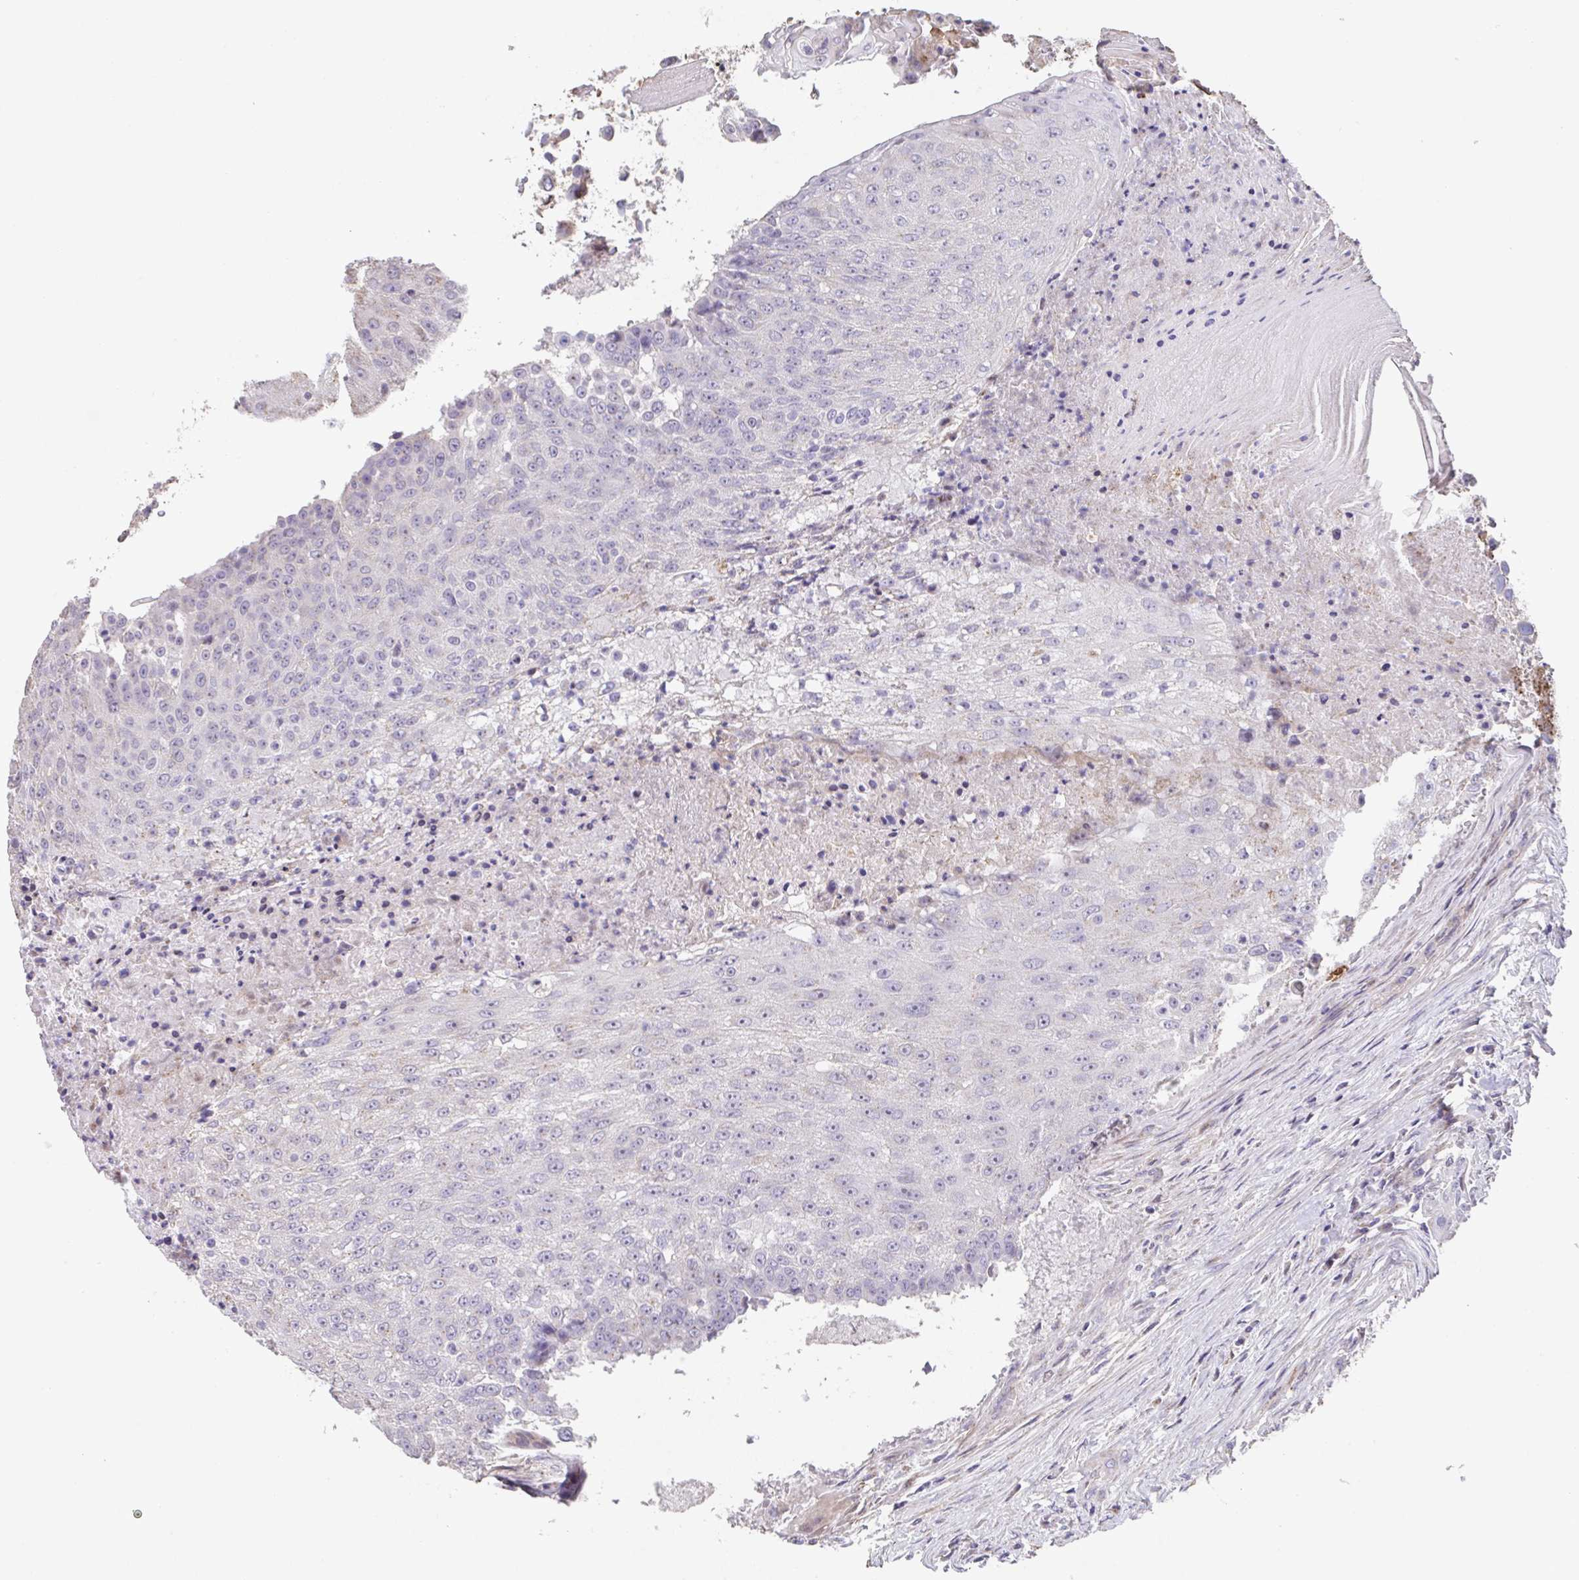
{"staining": {"intensity": "negative", "quantity": "none", "location": "none"}, "tissue": "urothelial cancer", "cell_type": "Tumor cells", "image_type": "cancer", "snomed": [{"axis": "morphology", "description": "Urothelial carcinoma, High grade"}, {"axis": "topography", "description": "Urinary bladder"}], "caption": "High magnification brightfield microscopy of high-grade urothelial carcinoma stained with DAB (3,3'-diaminobenzidine) (brown) and counterstained with hematoxylin (blue): tumor cells show no significant expression. Nuclei are stained in blue.", "gene": "RUNDC3B", "patient": {"sex": "female", "age": 63}}